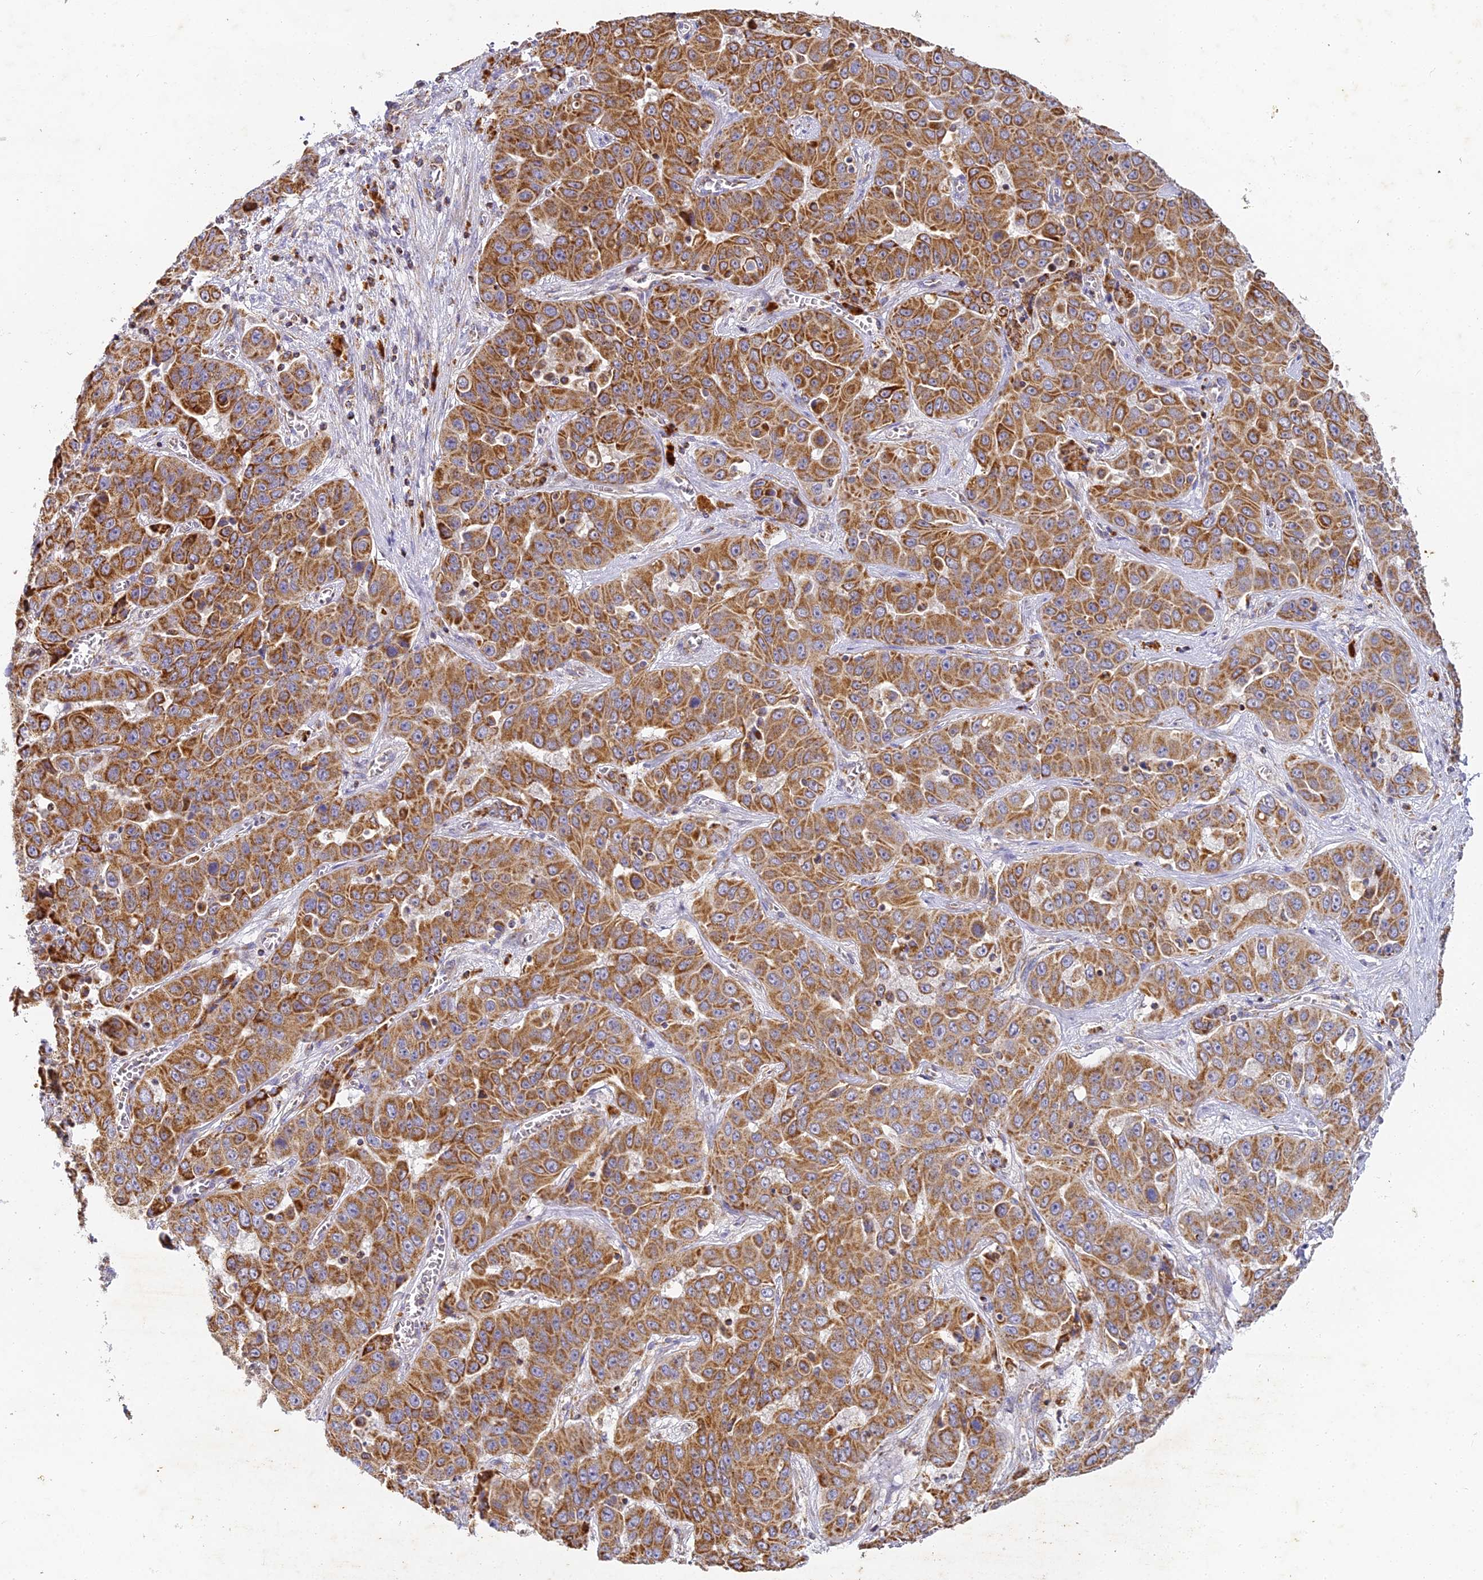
{"staining": {"intensity": "strong", "quantity": ">75%", "location": "nuclear"}, "tissue": "liver cancer", "cell_type": "Tumor cells", "image_type": "cancer", "snomed": [{"axis": "morphology", "description": "Cholangiocarcinoma"}, {"axis": "topography", "description": "Liver"}], "caption": "About >75% of tumor cells in cholangiocarcinoma (liver) reveal strong nuclear protein staining as visualized by brown immunohistochemical staining.", "gene": "DONSON", "patient": {"sex": "female", "age": 52}}